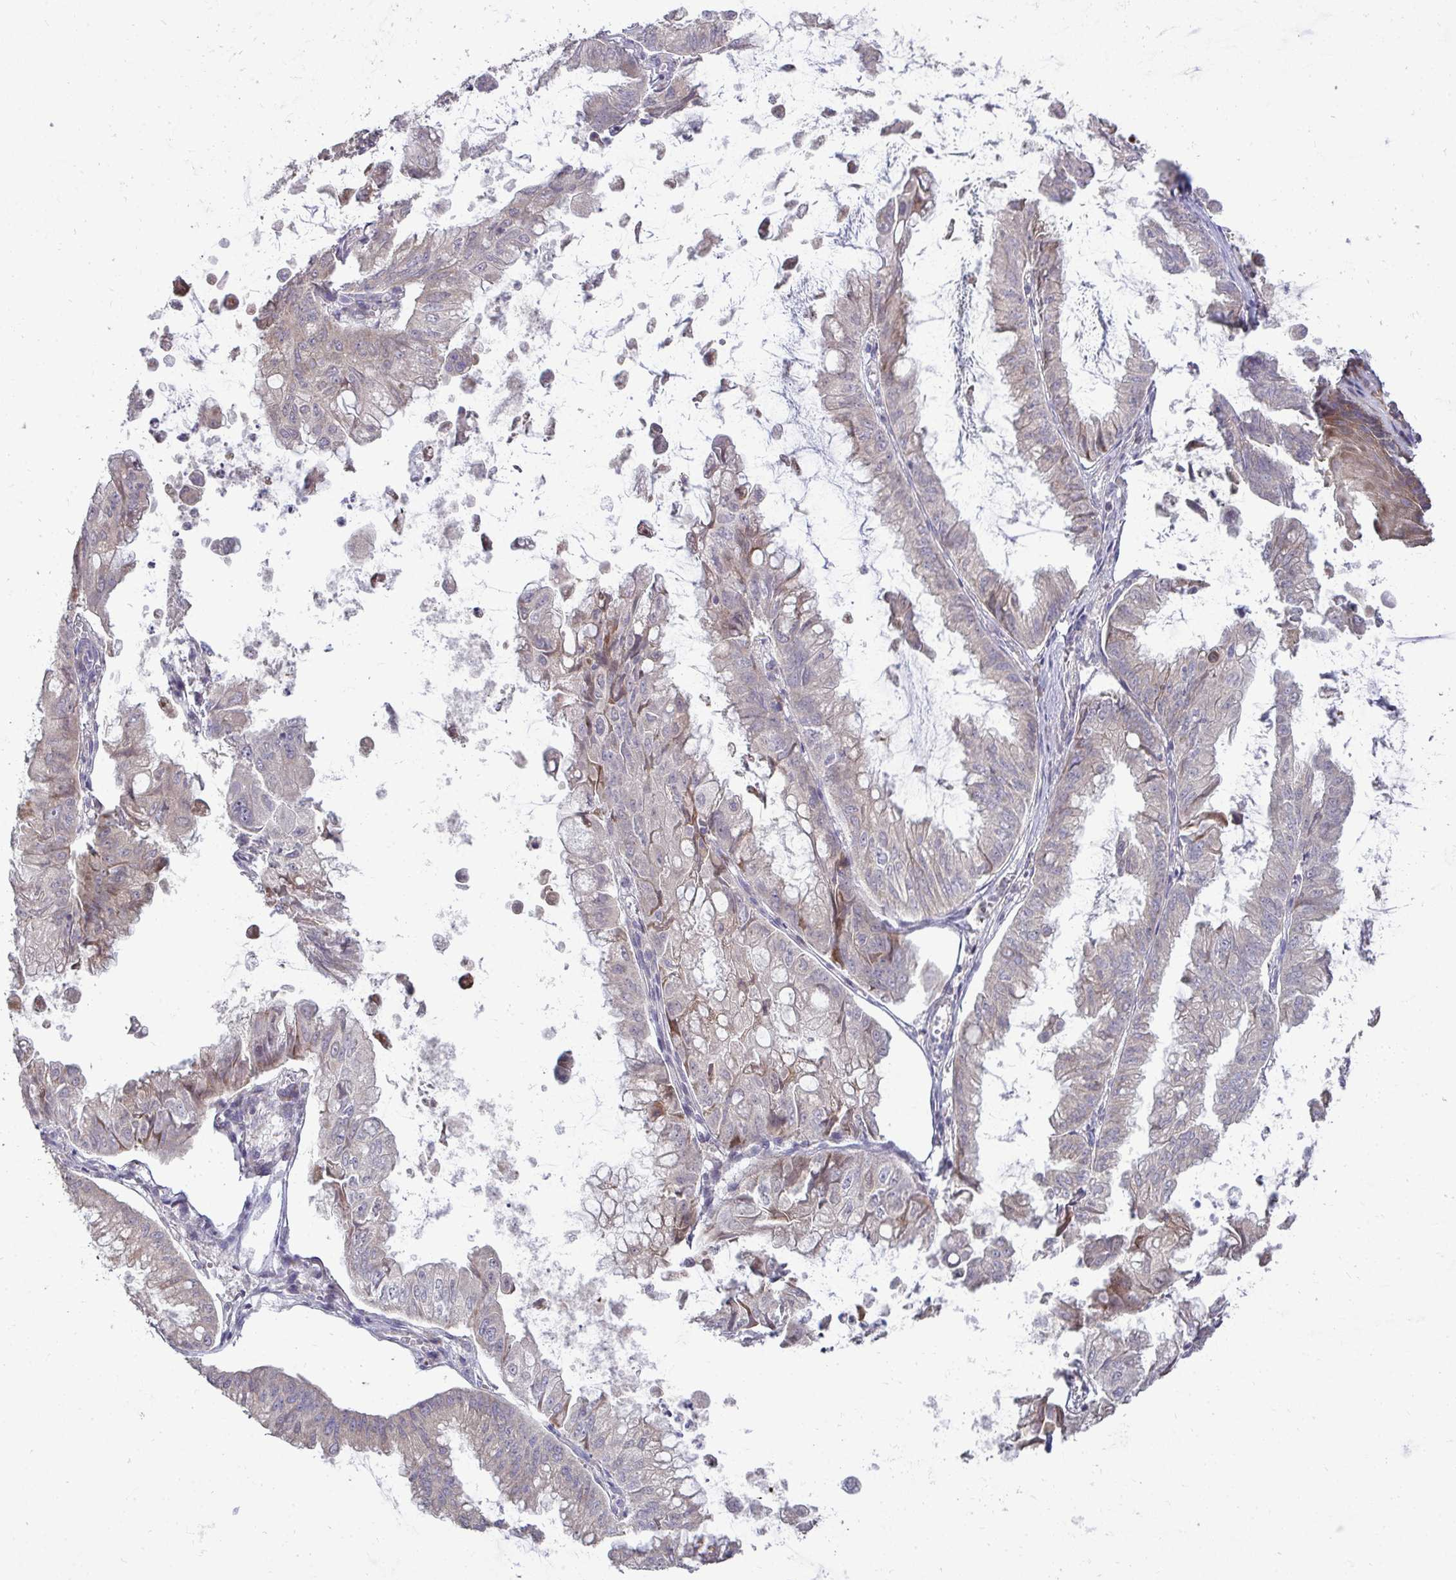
{"staining": {"intensity": "weak", "quantity": "<25%", "location": "cytoplasmic/membranous"}, "tissue": "stomach cancer", "cell_type": "Tumor cells", "image_type": "cancer", "snomed": [{"axis": "morphology", "description": "Adenocarcinoma, NOS"}, {"axis": "topography", "description": "Stomach, upper"}], "caption": "A histopathology image of human stomach cancer is negative for staining in tumor cells.", "gene": "SH2D1B", "patient": {"sex": "male", "age": 80}}